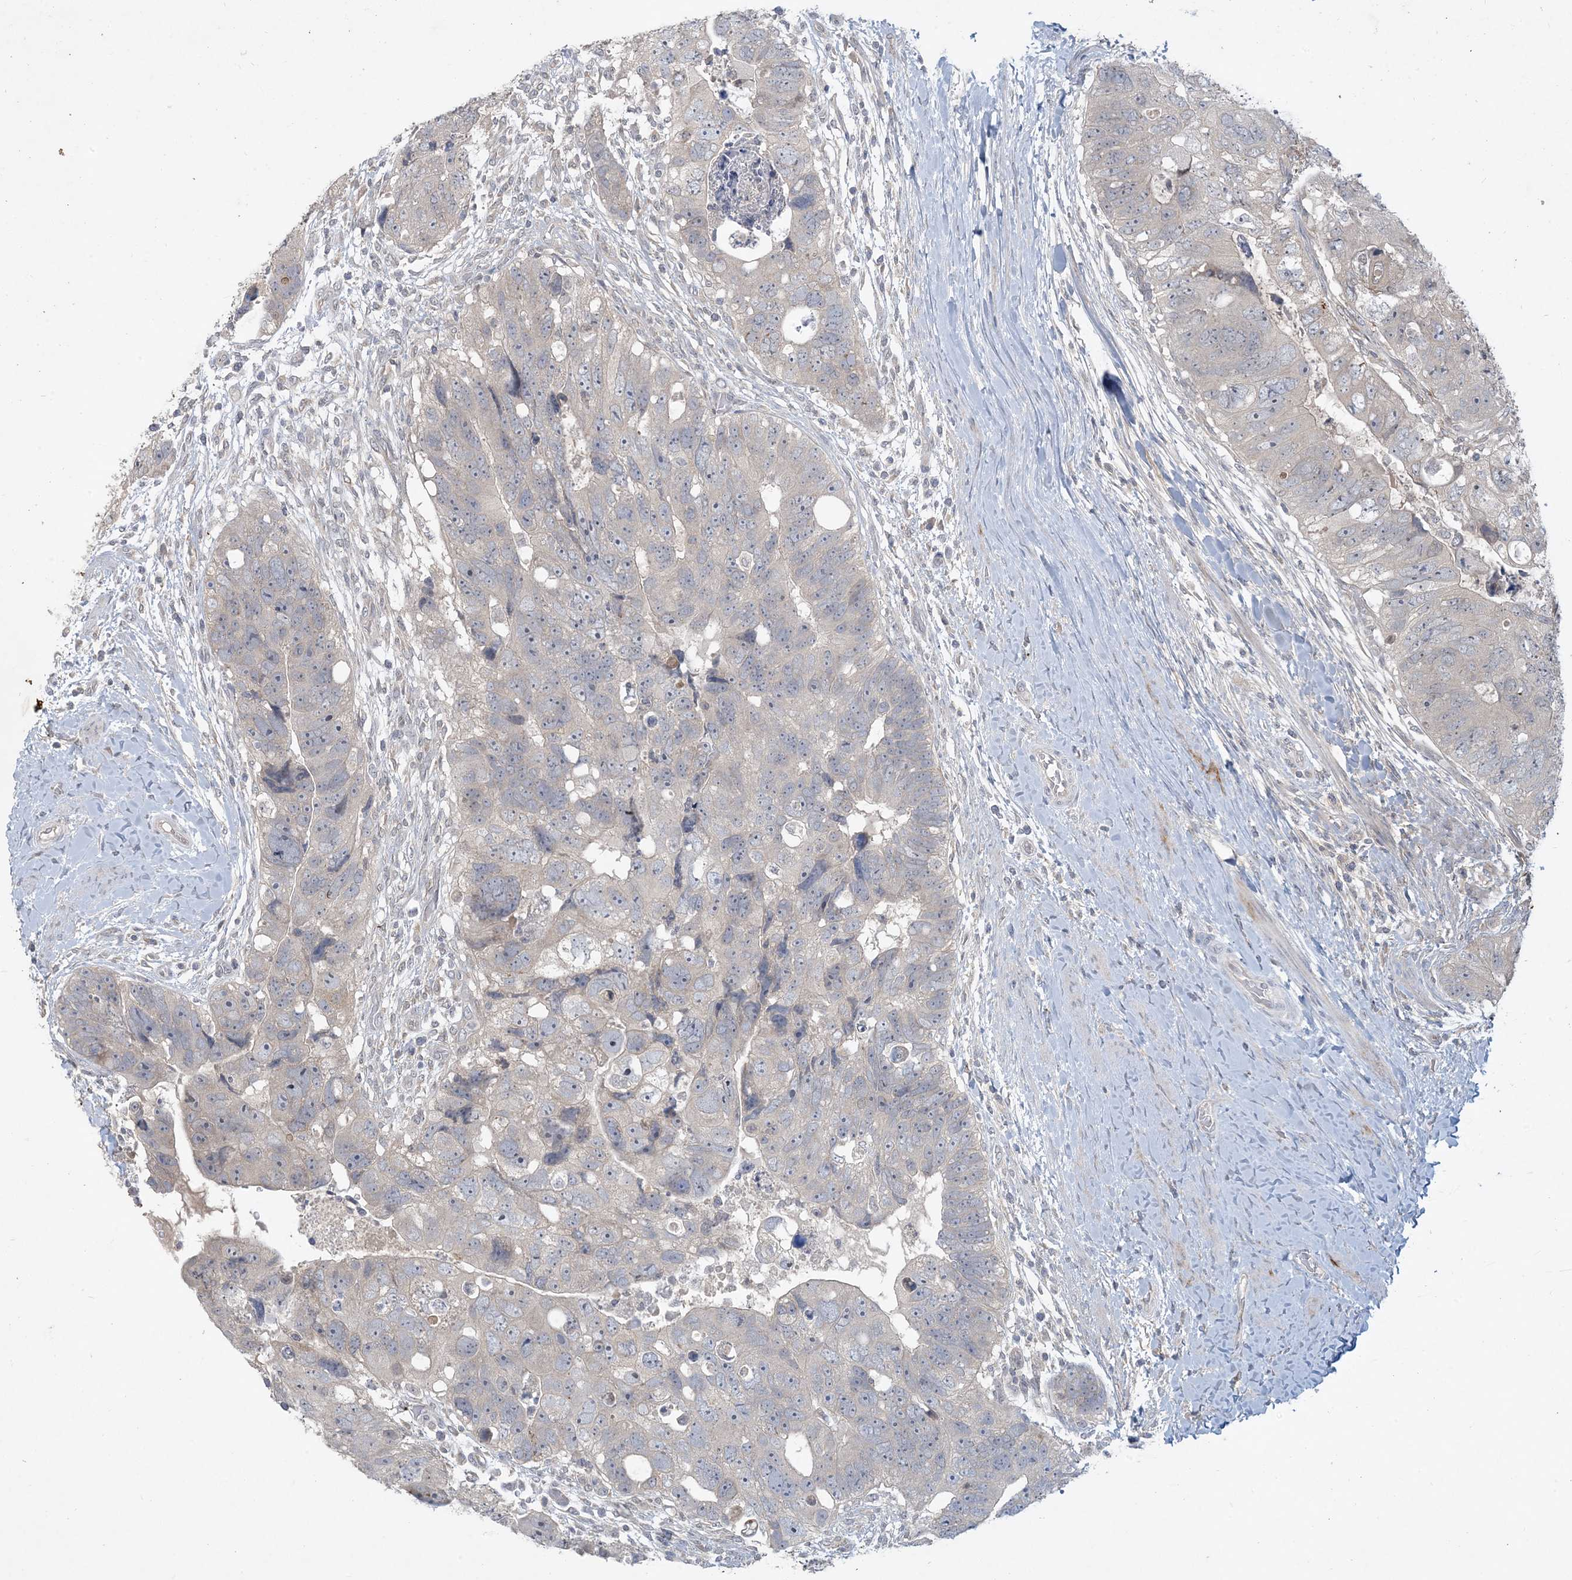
{"staining": {"intensity": "negative", "quantity": "none", "location": "none"}, "tissue": "colorectal cancer", "cell_type": "Tumor cells", "image_type": "cancer", "snomed": [{"axis": "morphology", "description": "Adenocarcinoma, NOS"}, {"axis": "topography", "description": "Rectum"}], "caption": "Image shows no protein staining in tumor cells of colorectal cancer tissue.", "gene": "CDS1", "patient": {"sex": "male", "age": 59}}